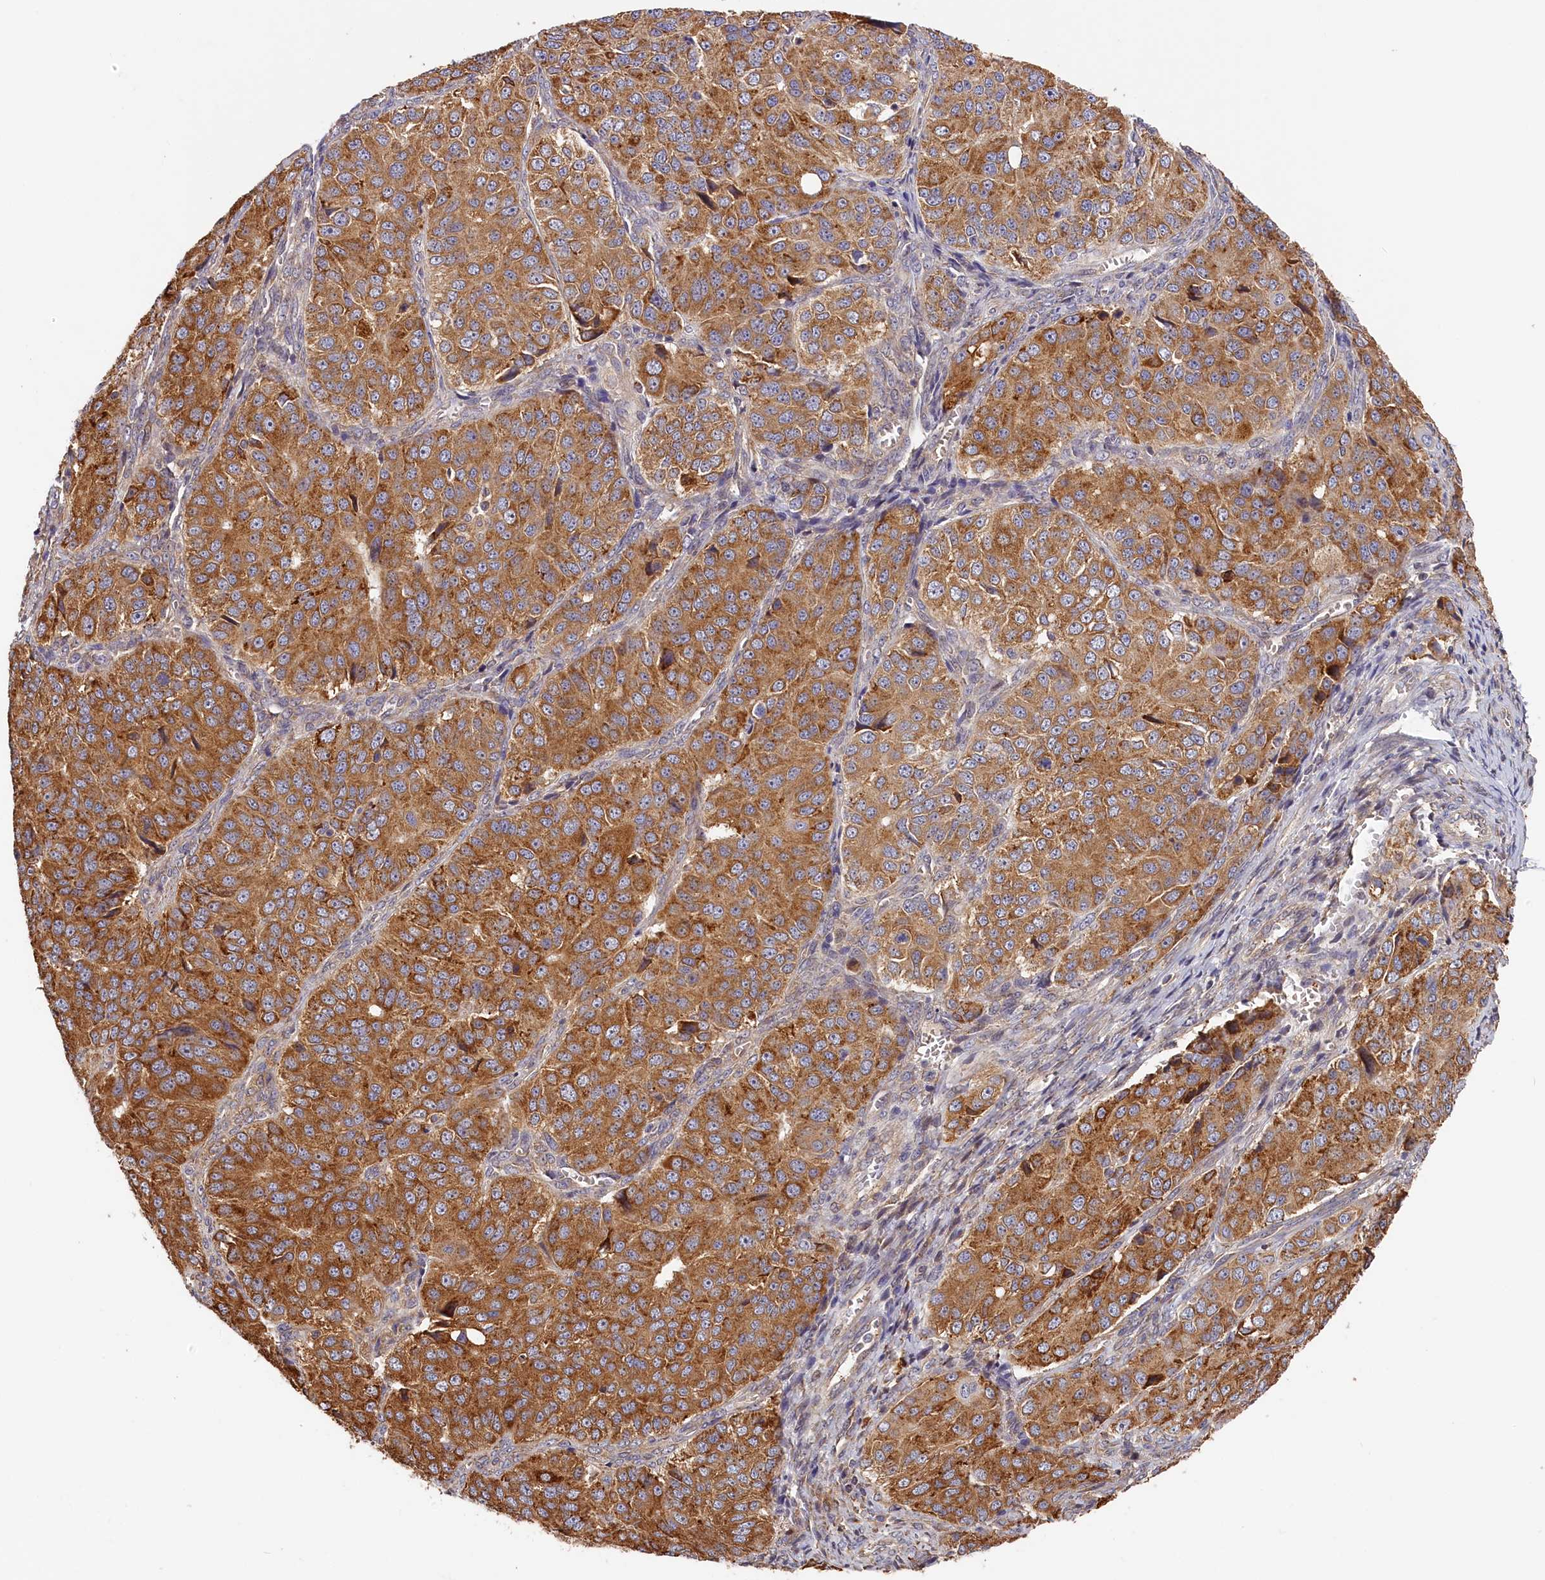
{"staining": {"intensity": "moderate", "quantity": ">75%", "location": "cytoplasmic/membranous"}, "tissue": "ovarian cancer", "cell_type": "Tumor cells", "image_type": "cancer", "snomed": [{"axis": "morphology", "description": "Carcinoma, endometroid"}, {"axis": "topography", "description": "Ovary"}], "caption": "An image showing moderate cytoplasmic/membranous expression in about >75% of tumor cells in ovarian endometroid carcinoma, as visualized by brown immunohistochemical staining.", "gene": "CEP44", "patient": {"sex": "female", "age": 51}}